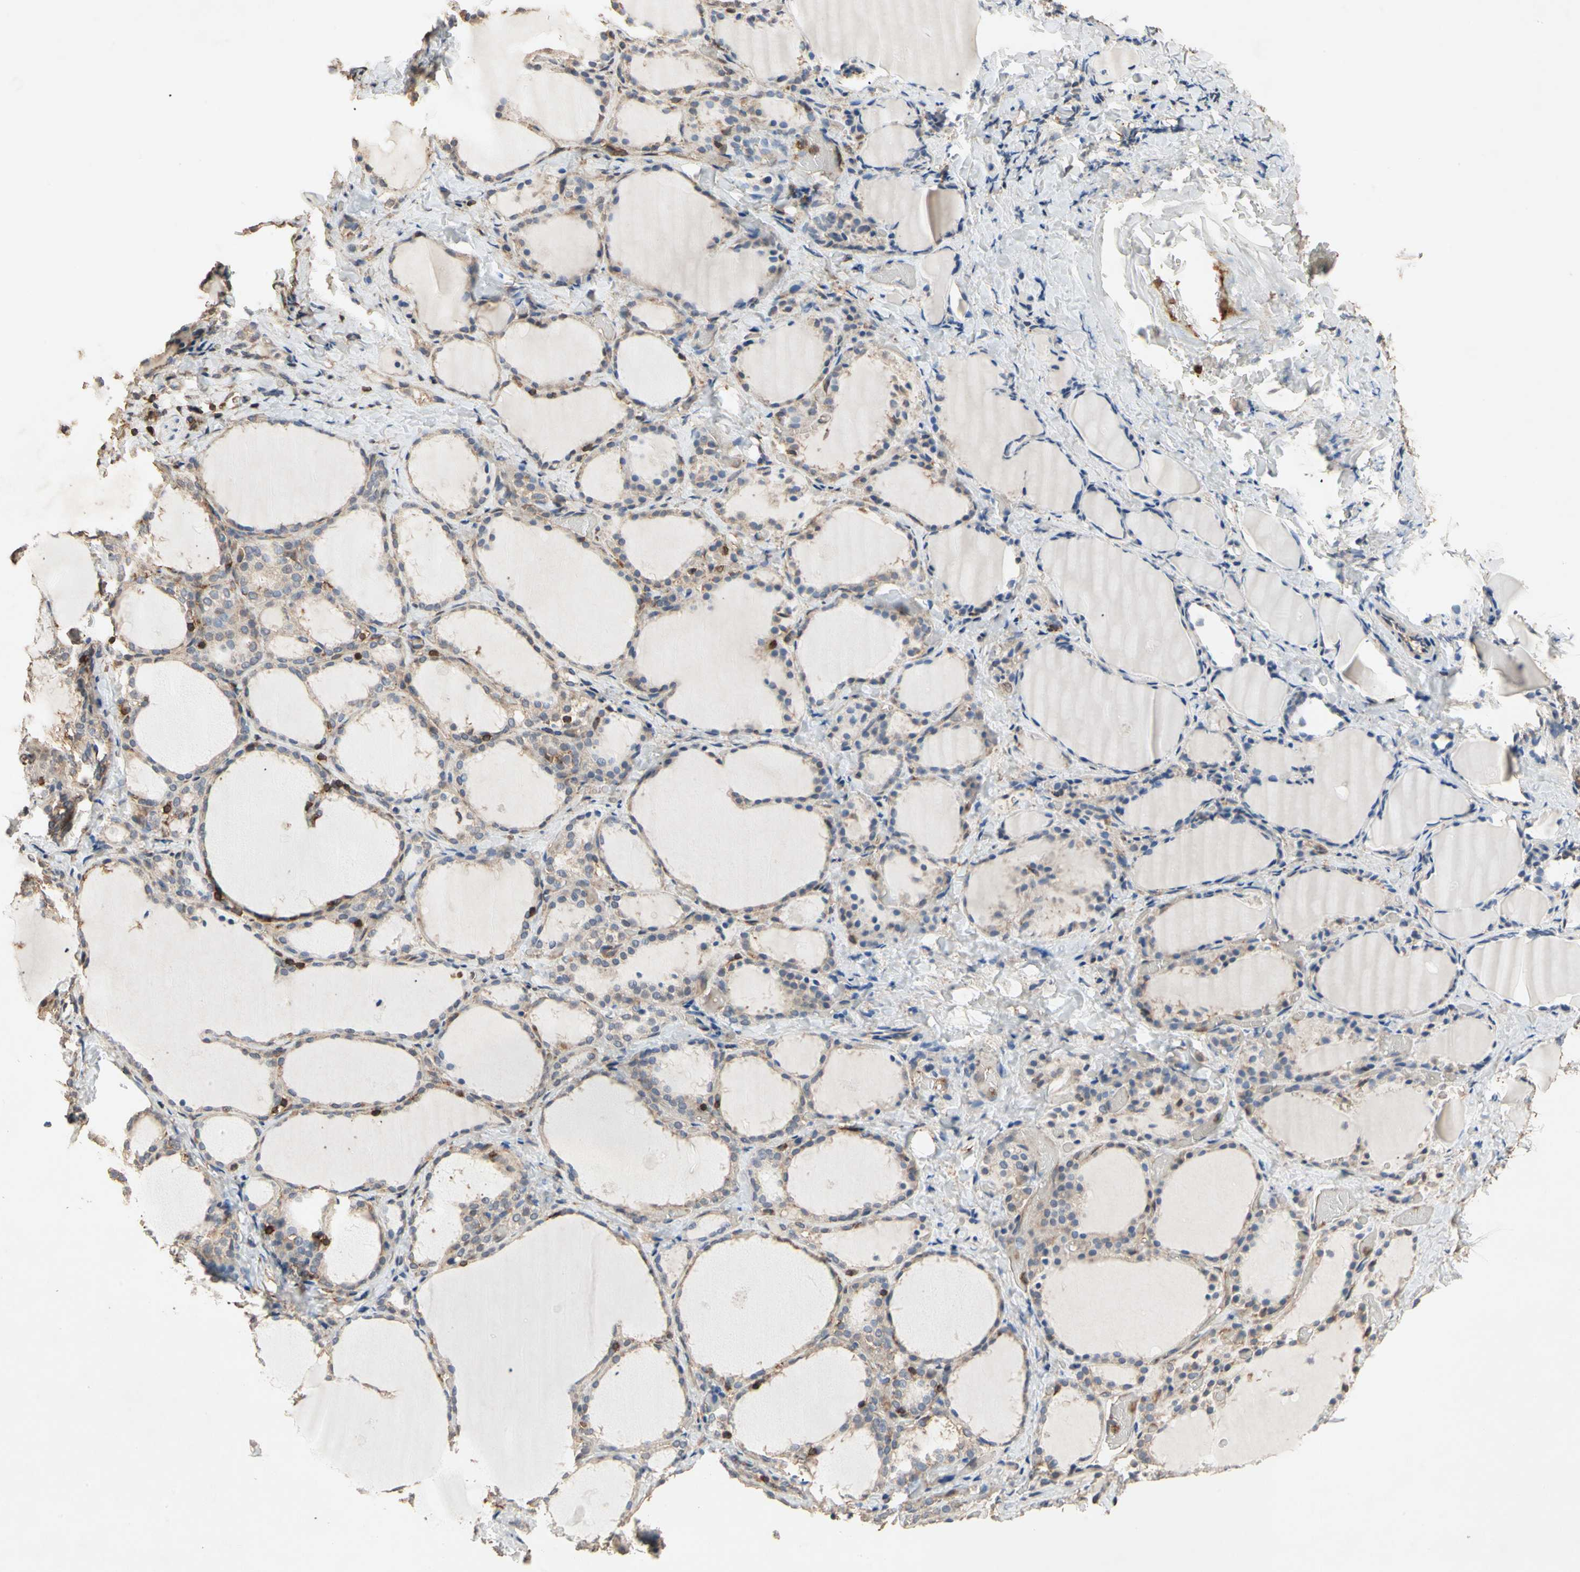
{"staining": {"intensity": "weak", "quantity": ">75%", "location": "cytoplasmic/membranous"}, "tissue": "thyroid gland", "cell_type": "Glandular cells", "image_type": "normal", "snomed": [{"axis": "morphology", "description": "Normal tissue, NOS"}, {"axis": "morphology", "description": "Papillary adenocarcinoma, NOS"}, {"axis": "topography", "description": "Thyroid gland"}], "caption": "Protein analysis of benign thyroid gland demonstrates weak cytoplasmic/membranous staining in about >75% of glandular cells. Ihc stains the protein in brown and the nuclei are stained blue.", "gene": "MAP3K10", "patient": {"sex": "female", "age": 30}}